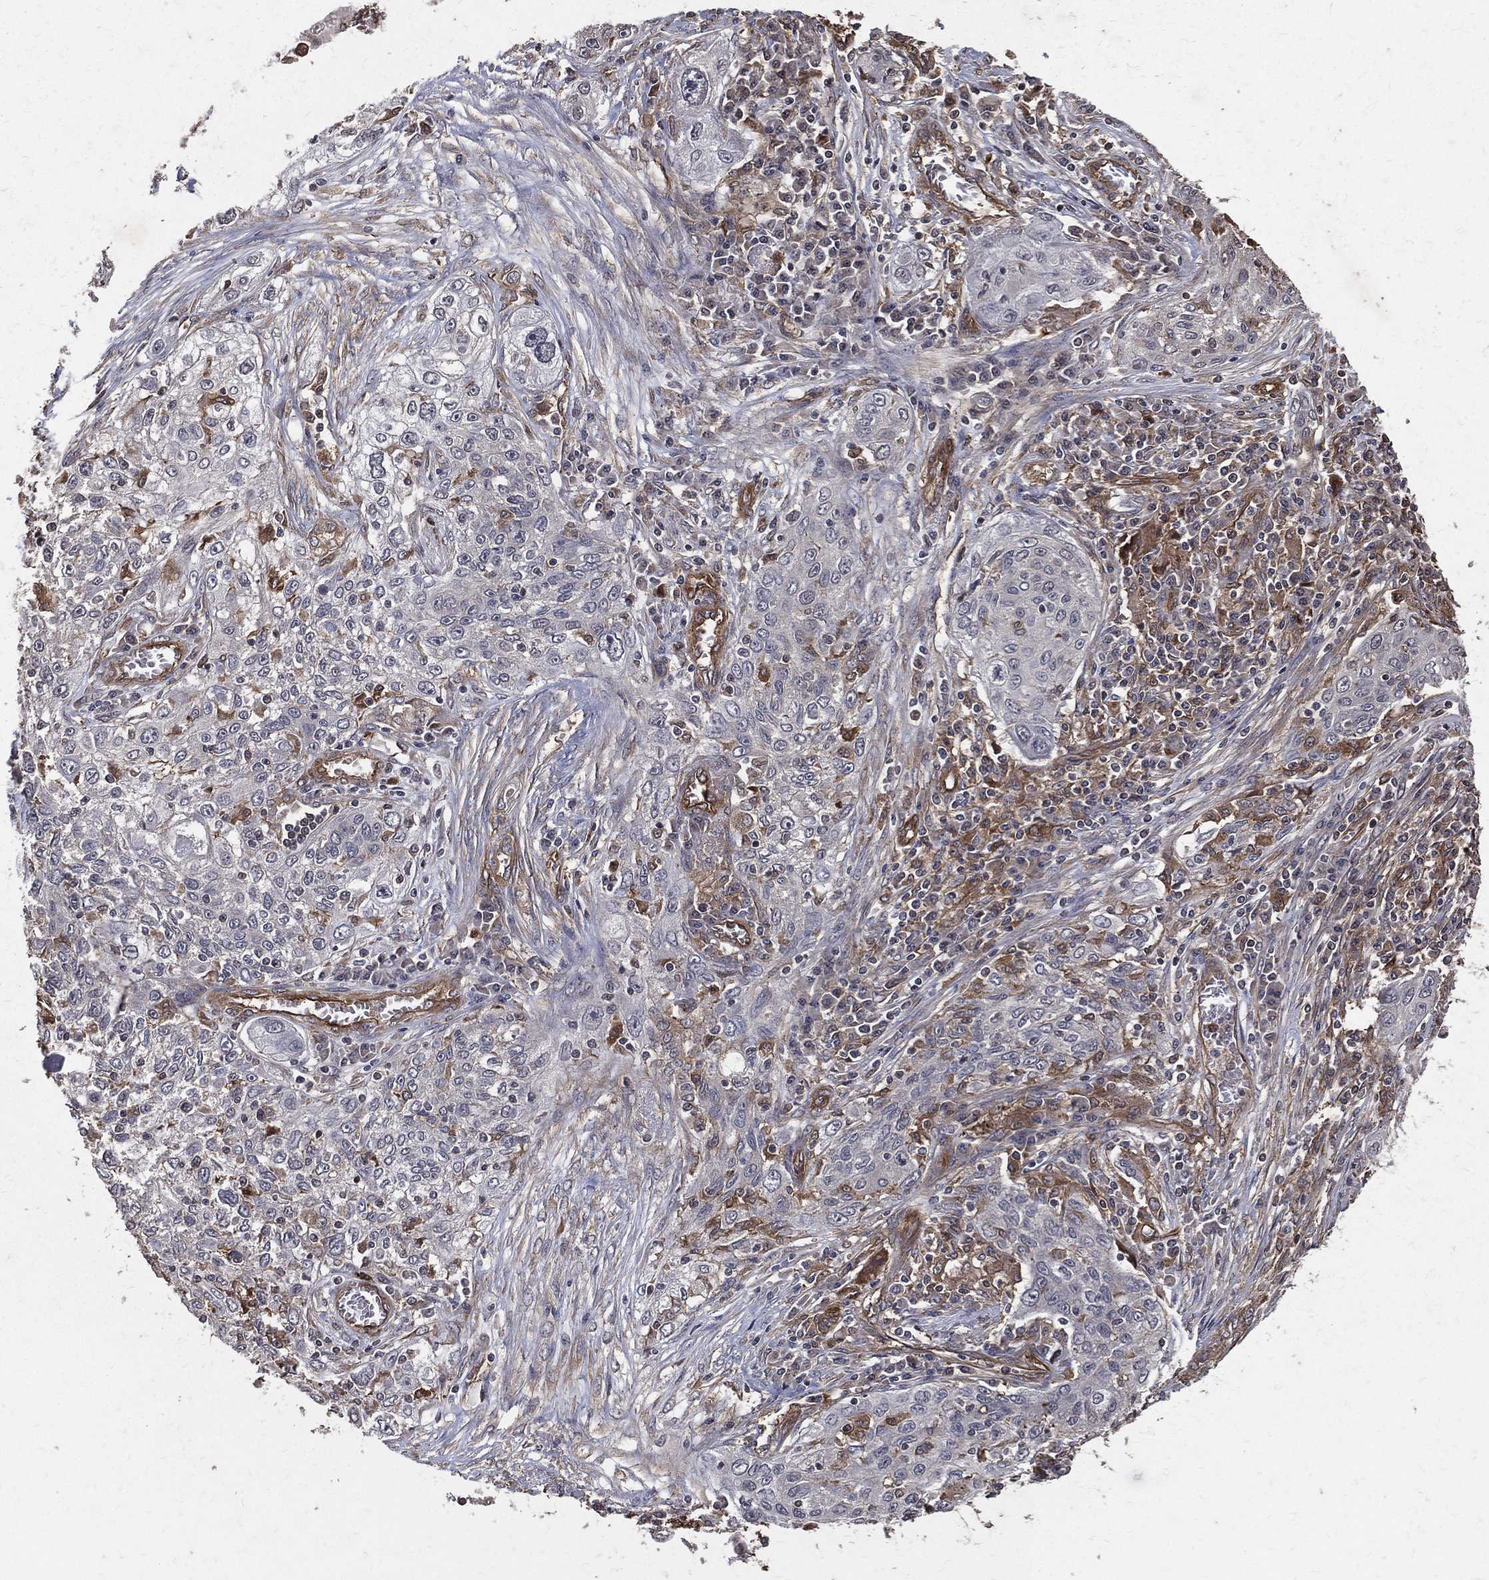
{"staining": {"intensity": "moderate", "quantity": "<25%", "location": "cytoplasmic/membranous"}, "tissue": "lung cancer", "cell_type": "Tumor cells", "image_type": "cancer", "snomed": [{"axis": "morphology", "description": "Squamous cell carcinoma, NOS"}, {"axis": "topography", "description": "Lung"}], "caption": "Immunohistochemistry histopathology image of neoplastic tissue: human lung squamous cell carcinoma stained using immunohistochemistry (IHC) reveals low levels of moderate protein expression localized specifically in the cytoplasmic/membranous of tumor cells, appearing as a cytoplasmic/membranous brown color.", "gene": "DPYSL2", "patient": {"sex": "female", "age": 69}}